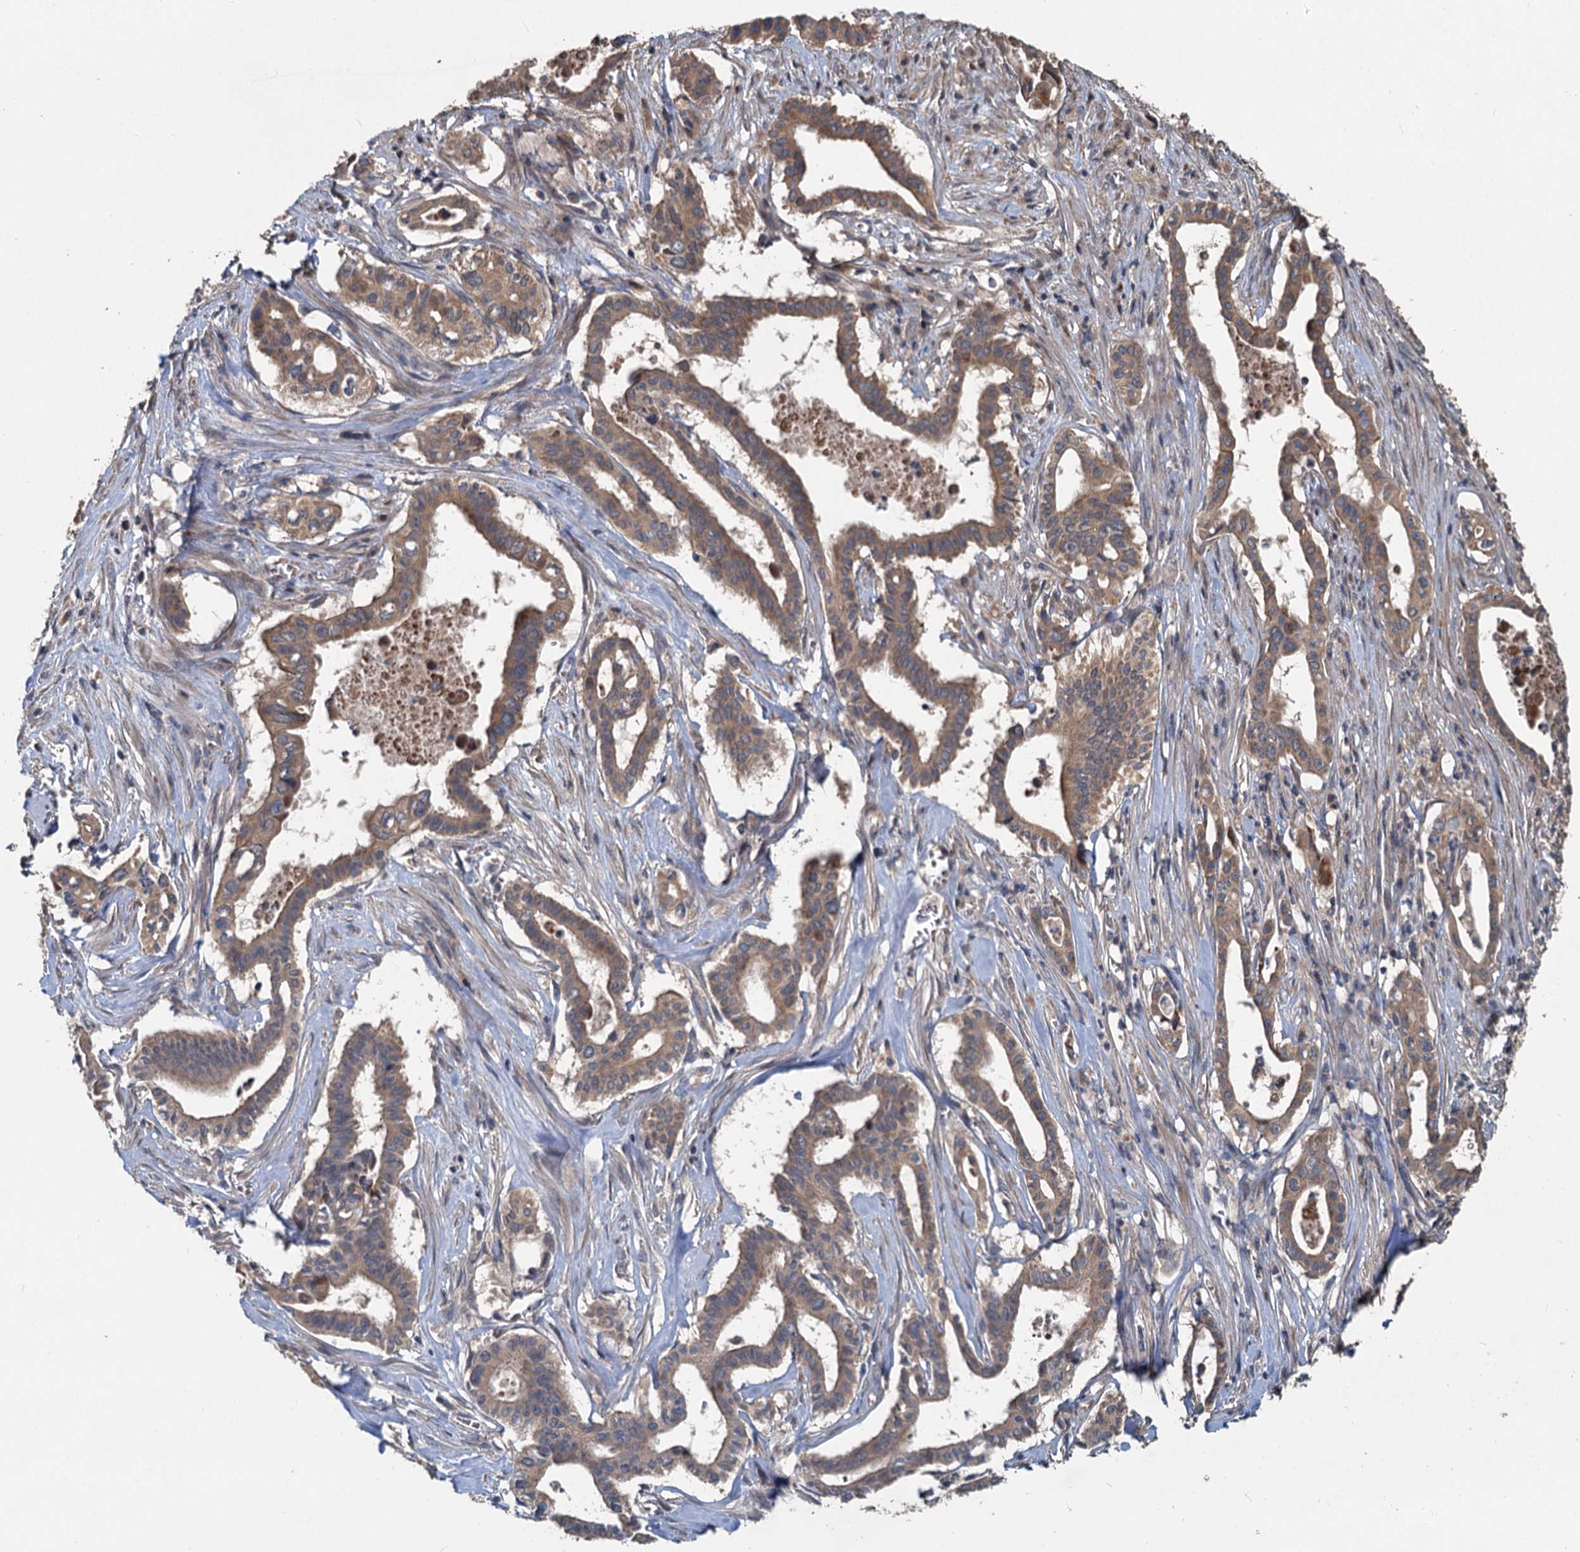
{"staining": {"intensity": "moderate", "quantity": ">75%", "location": "cytoplasmic/membranous"}, "tissue": "pancreatic cancer", "cell_type": "Tumor cells", "image_type": "cancer", "snomed": [{"axis": "morphology", "description": "Adenocarcinoma, NOS"}, {"axis": "topography", "description": "Pancreas"}], "caption": "Immunohistochemical staining of pancreatic cancer (adenocarcinoma) displays moderate cytoplasmic/membranous protein expression in about >75% of tumor cells.", "gene": "OTUB1", "patient": {"sex": "female", "age": 77}}